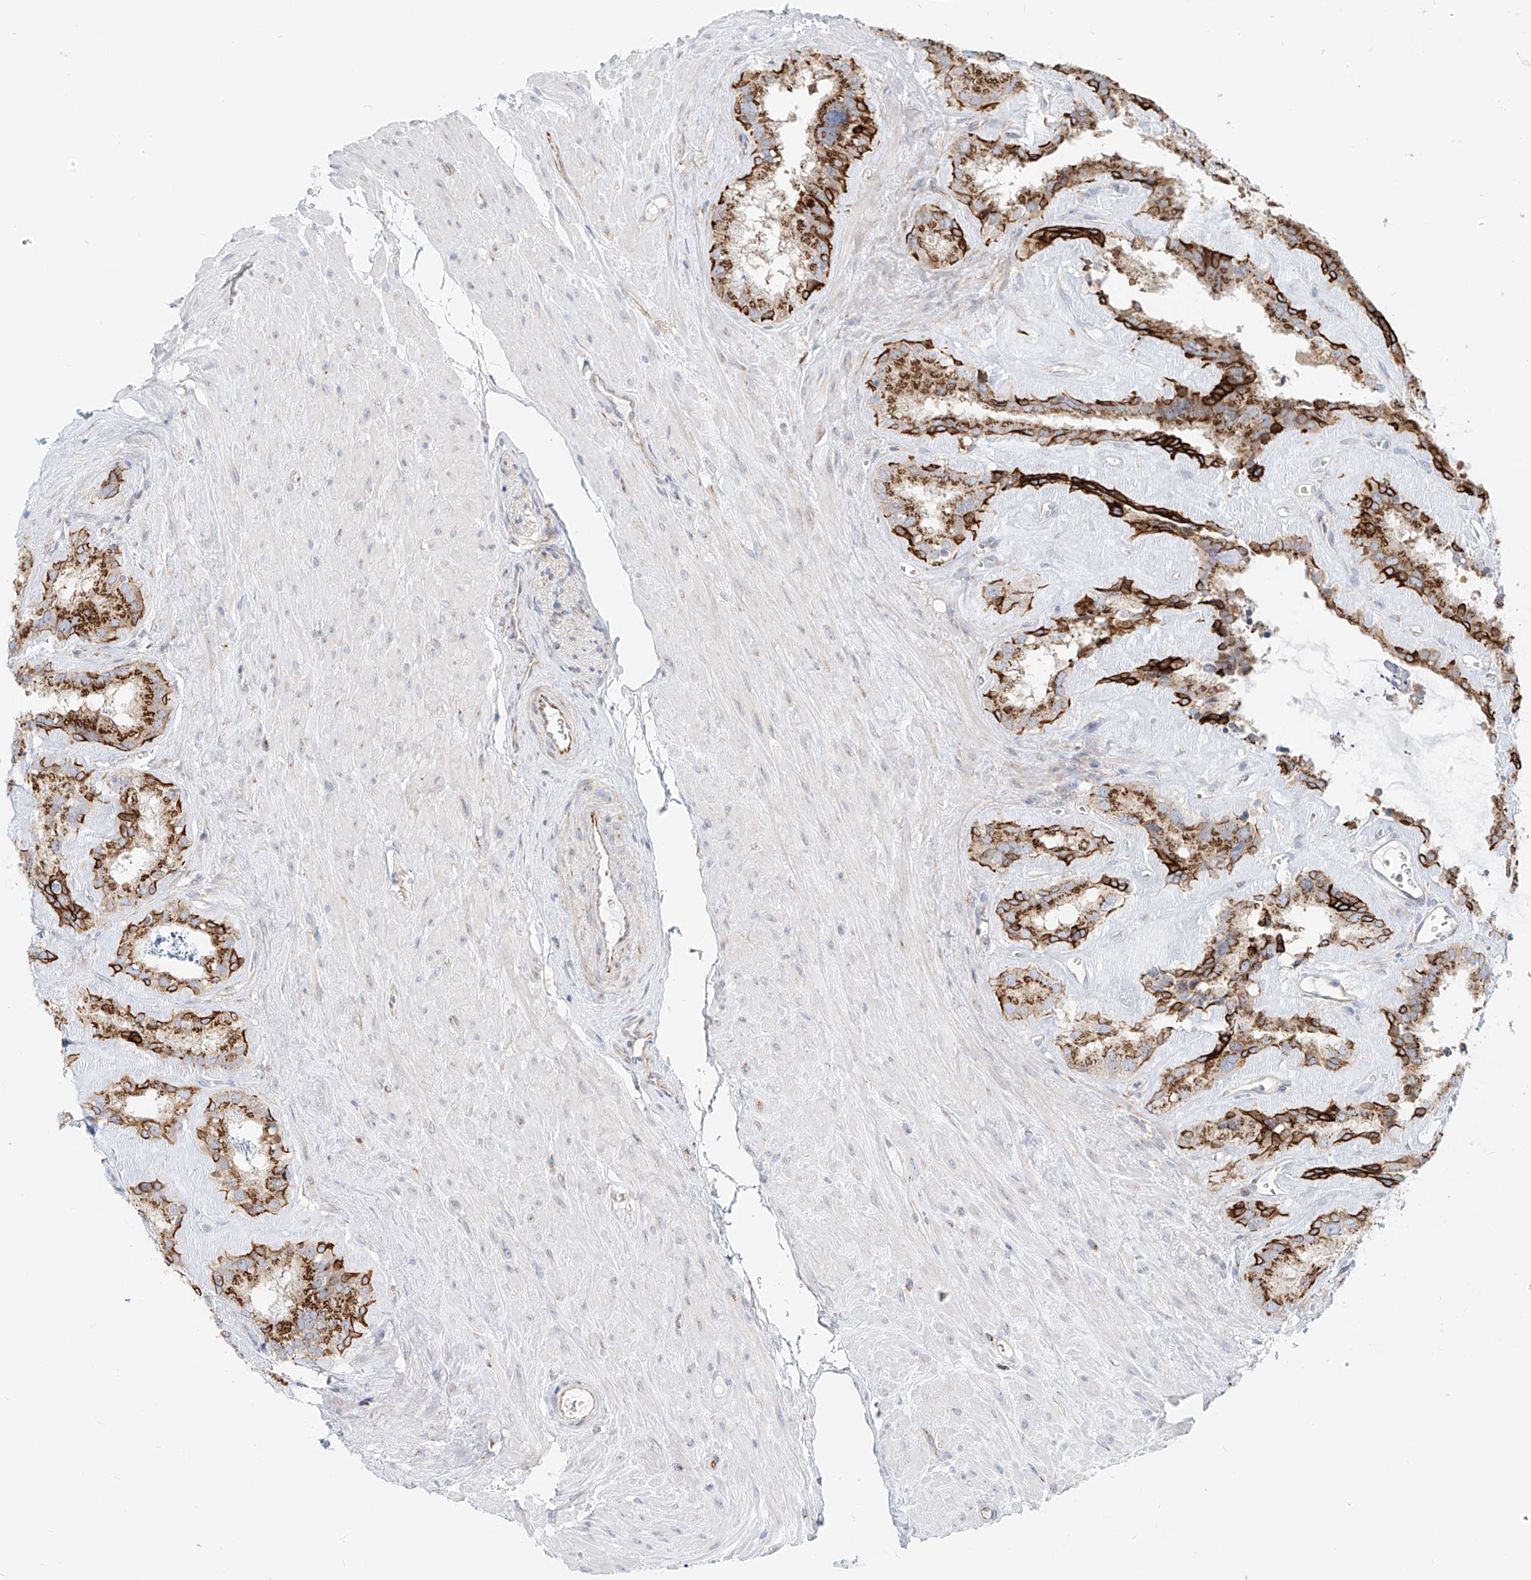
{"staining": {"intensity": "strong", "quantity": ">75%", "location": "cytoplasmic/membranous"}, "tissue": "seminal vesicle", "cell_type": "Glandular cells", "image_type": "normal", "snomed": [{"axis": "morphology", "description": "Normal tissue, NOS"}, {"axis": "topography", "description": "Prostate"}, {"axis": "topography", "description": "Seminal veicle"}], "caption": "Glandular cells exhibit strong cytoplasmic/membranous staining in approximately >75% of cells in unremarkable seminal vesicle. The staining is performed using DAB brown chromogen to label protein expression. The nuclei are counter-stained blue using hematoxylin.", "gene": "EIPR1", "patient": {"sex": "male", "age": 59}}